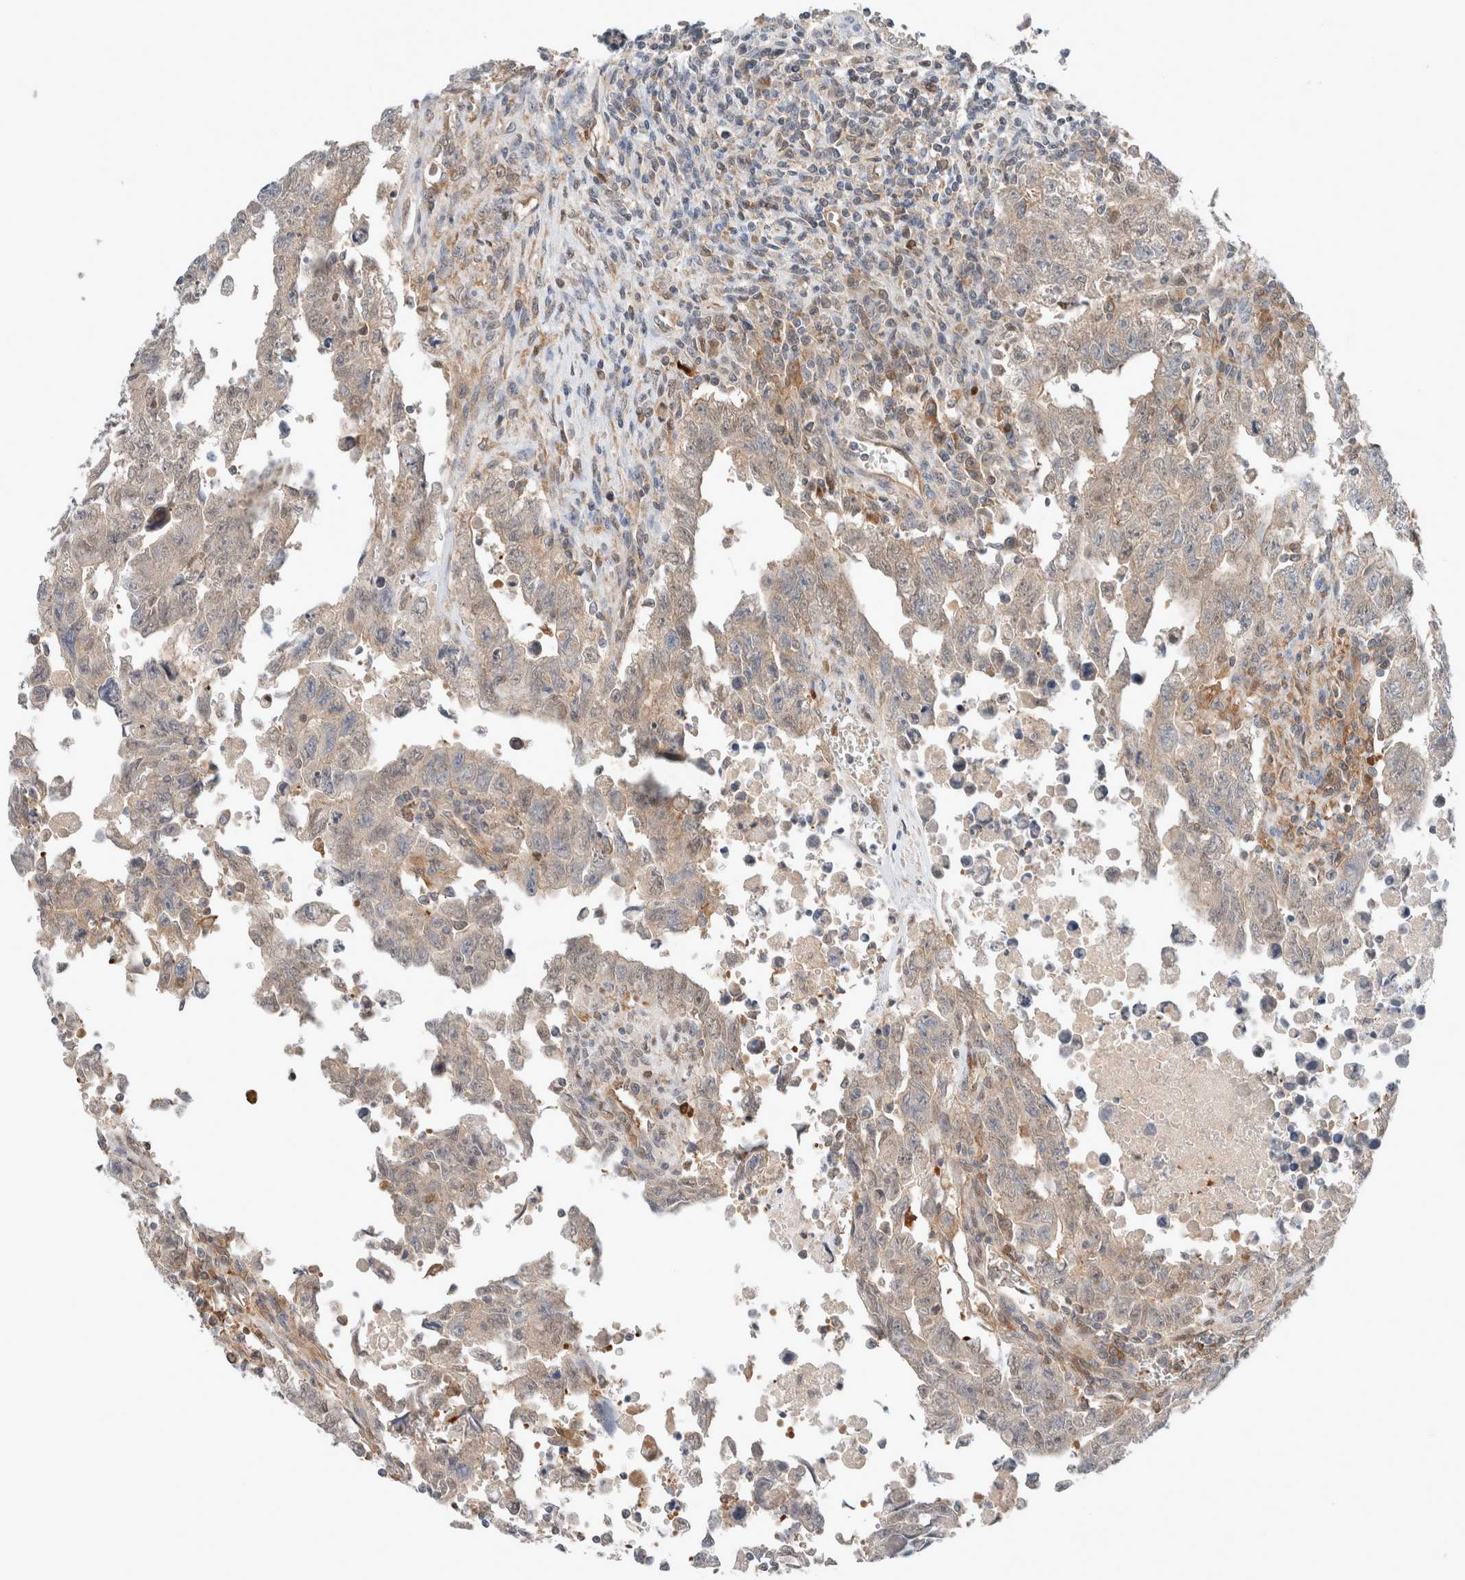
{"staining": {"intensity": "weak", "quantity": "<25%", "location": "cytoplasmic/membranous"}, "tissue": "testis cancer", "cell_type": "Tumor cells", "image_type": "cancer", "snomed": [{"axis": "morphology", "description": "Carcinoma, Embryonal, NOS"}, {"axis": "topography", "description": "Testis"}], "caption": "Testis cancer (embryonal carcinoma) was stained to show a protein in brown. There is no significant expression in tumor cells. (Brightfield microscopy of DAB (3,3'-diaminobenzidine) immunohistochemistry (IHC) at high magnification).", "gene": "XPNPEP1", "patient": {"sex": "male", "age": 28}}